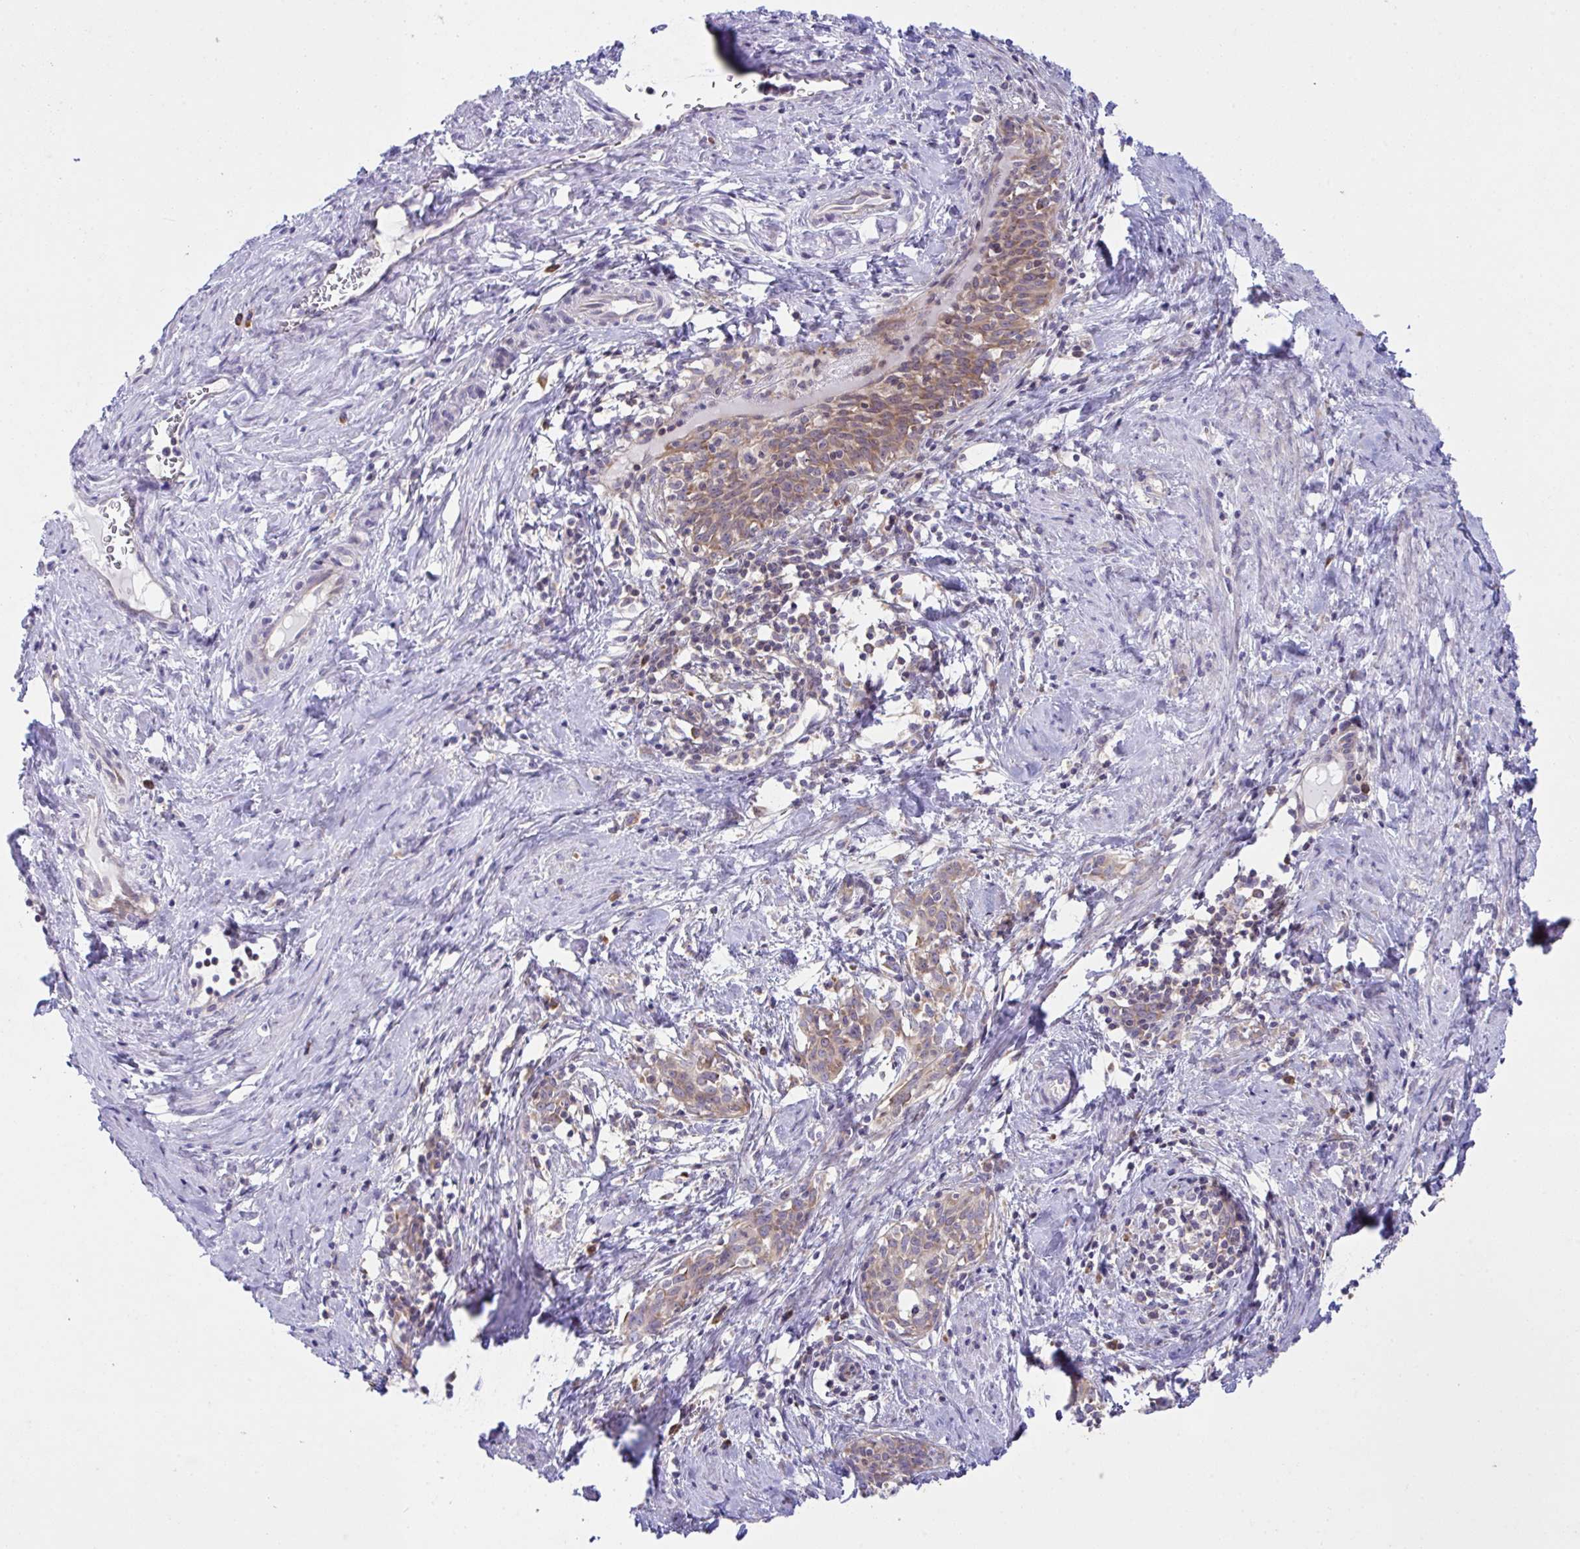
{"staining": {"intensity": "moderate", "quantity": "<25%", "location": "cytoplasmic/membranous"}, "tissue": "cervical cancer", "cell_type": "Tumor cells", "image_type": "cancer", "snomed": [{"axis": "morphology", "description": "Squamous cell carcinoma, NOS"}, {"axis": "topography", "description": "Cervix"}], "caption": "Immunohistochemistry (IHC) micrograph of neoplastic tissue: cervical squamous cell carcinoma stained using immunohistochemistry exhibits low levels of moderate protein expression localized specifically in the cytoplasmic/membranous of tumor cells, appearing as a cytoplasmic/membranous brown color.", "gene": "FAU", "patient": {"sex": "female", "age": 52}}